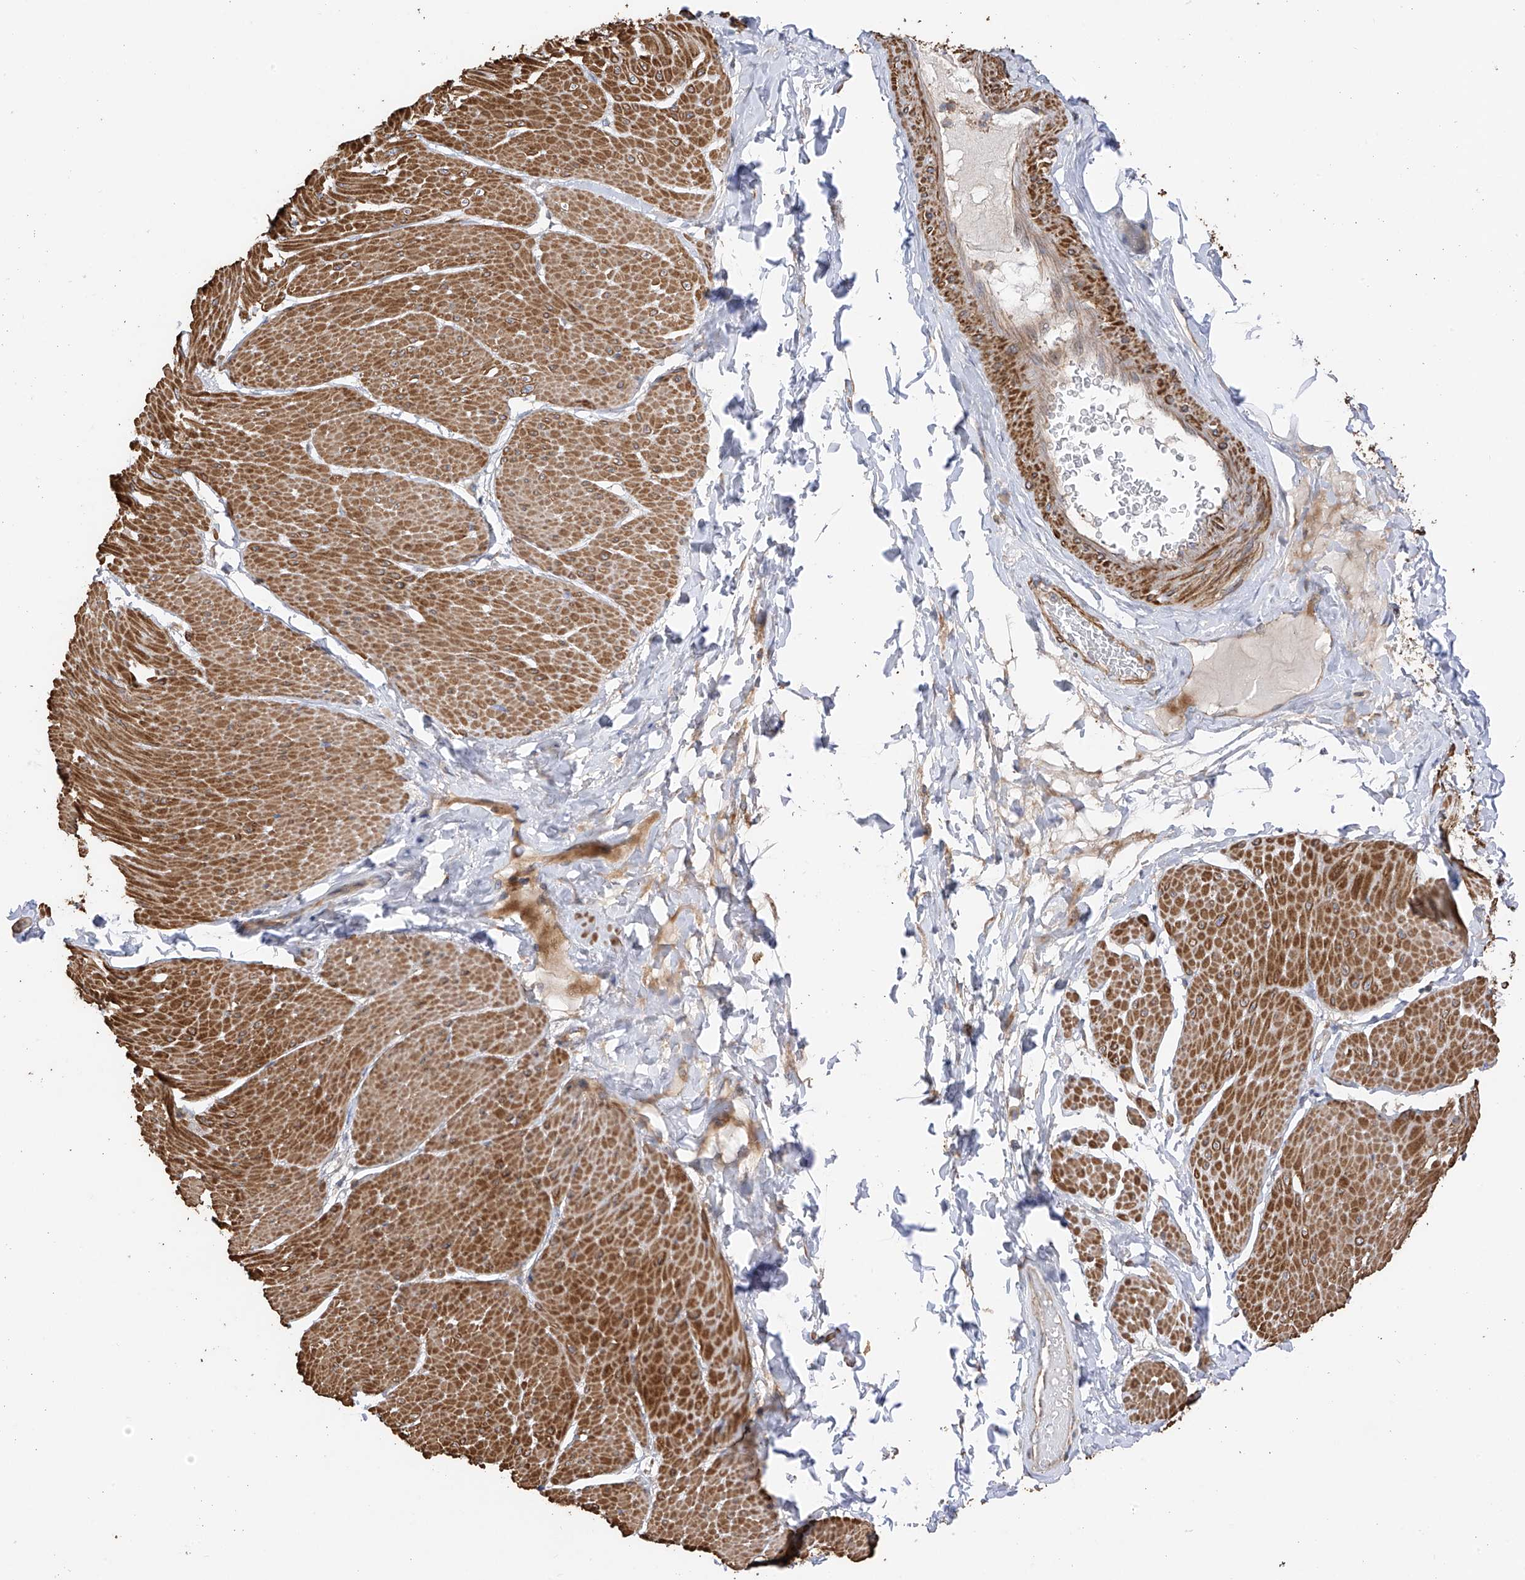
{"staining": {"intensity": "strong", "quantity": ">75%", "location": "cytoplasmic/membranous"}, "tissue": "smooth muscle", "cell_type": "Smooth muscle cells", "image_type": "normal", "snomed": [{"axis": "morphology", "description": "Urothelial carcinoma, High grade"}, {"axis": "topography", "description": "Urinary bladder"}], "caption": "This image reveals immunohistochemistry staining of normal human smooth muscle, with high strong cytoplasmic/membranous staining in approximately >75% of smooth muscle cells.", "gene": "SLC43A3", "patient": {"sex": "male", "age": 46}}